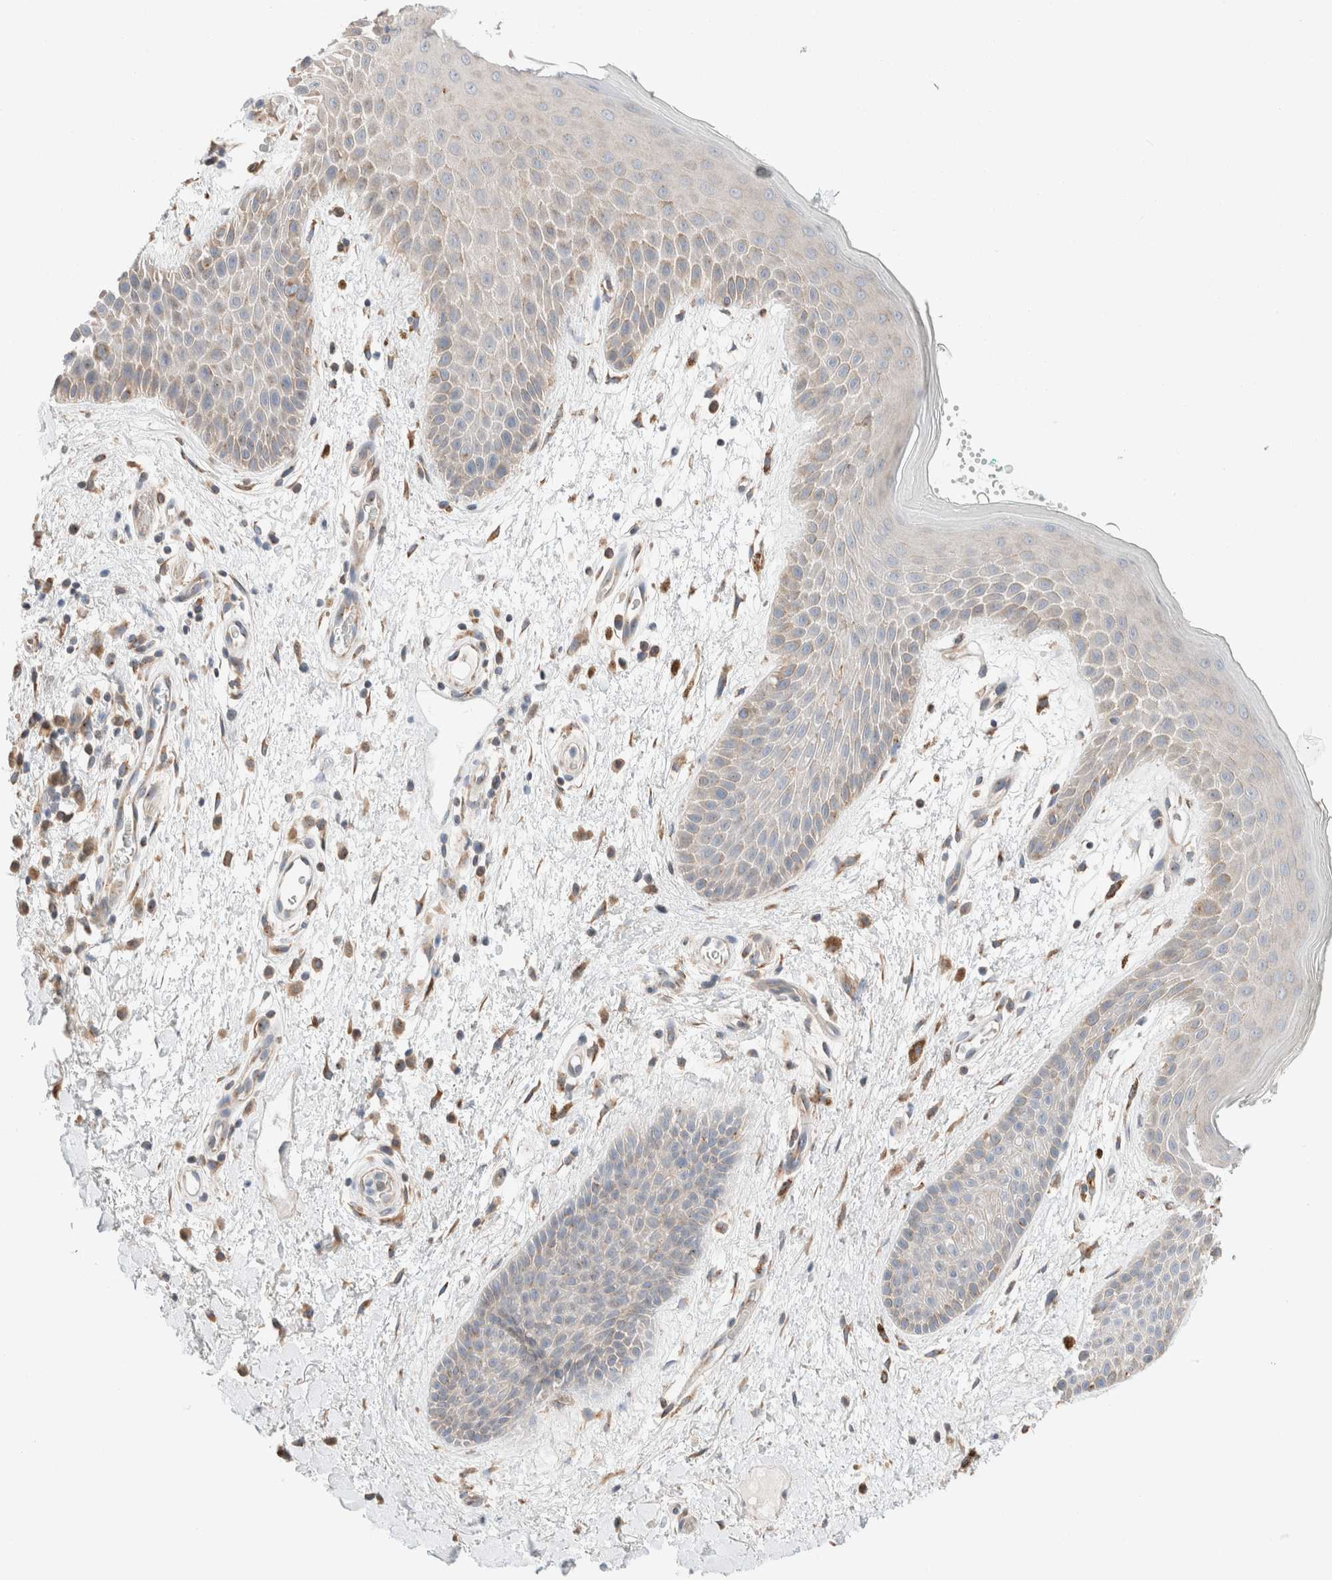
{"staining": {"intensity": "moderate", "quantity": "<25%", "location": "cytoplasmic/membranous"}, "tissue": "skin", "cell_type": "Epidermal cells", "image_type": "normal", "snomed": [{"axis": "morphology", "description": "Normal tissue, NOS"}, {"axis": "topography", "description": "Anal"}], "caption": "IHC (DAB) staining of unremarkable skin shows moderate cytoplasmic/membranous protein staining in approximately <25% of epidermal cells. (Stains: DAB in brown, nuclei in blue, Microscopy: brightfield microscopy at high magnification).", "gene": "PCM1", "patient": {"sex": "male", "age": 74}}